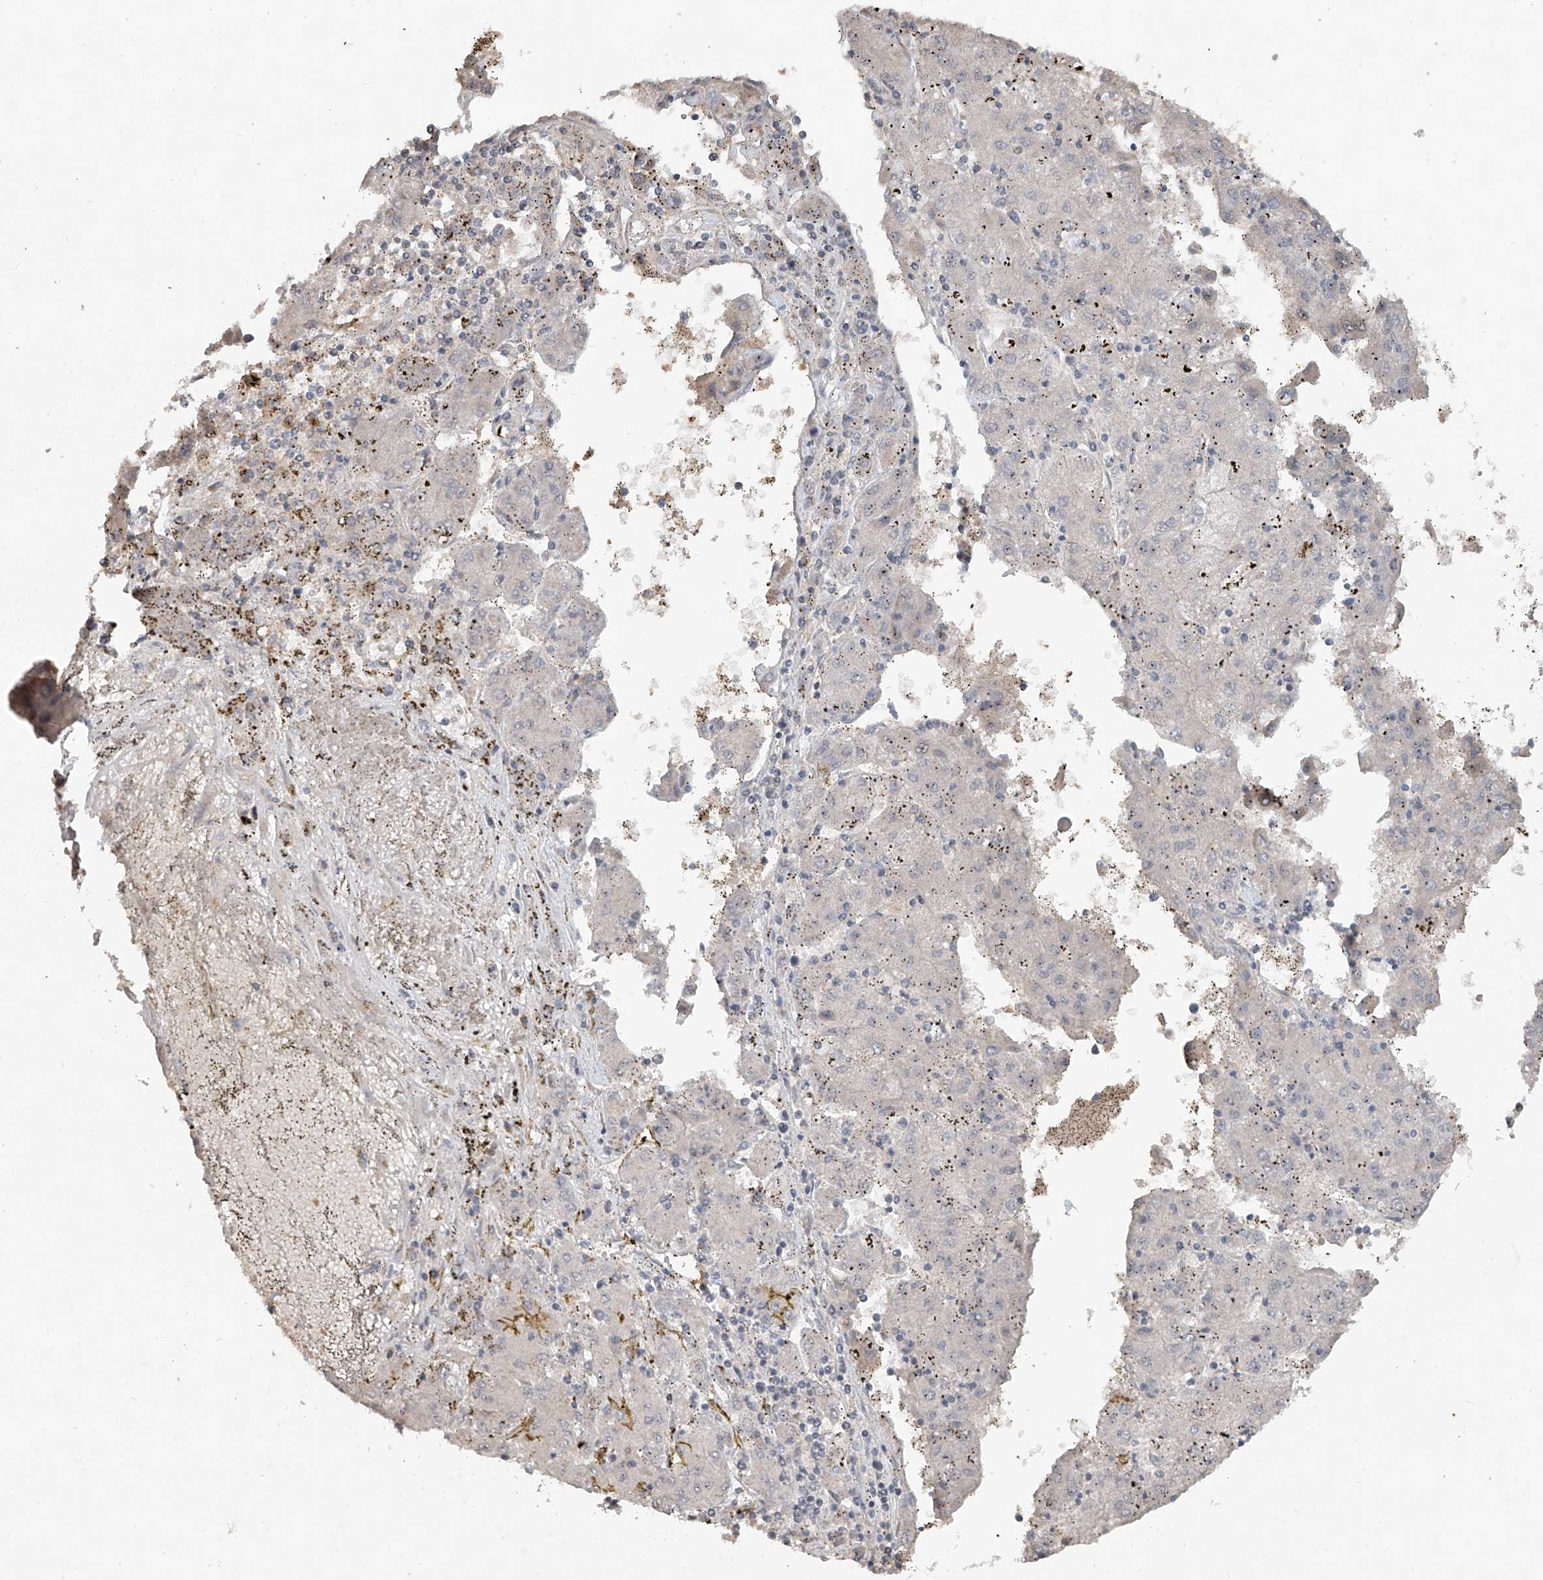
{"staining": {"intensity": "negative", "quantity": "none", "location": "none"}, "tissue": "liver cancer", "cell_type": "Tumor cells", "image_type": "cancer", "snomed": [{"axis": "morphology", "description": "Carcinoma, Hepatocellular, NOS"}, {"axis": "topography", "description": "Liver"}], "caption": "An immunohistochemistry image of liver hepatocellular carcinoma is shown. There is no staining in tumor cells of liver hepatocellular carcinoma. (DAB (3,3'-diaminobenzidine) immunohistochemistry (IHC) visualized using brightfield microscopy, high magnification).", "gene": "ADAM23", "patient": {"sex": "male", "age": 72}}